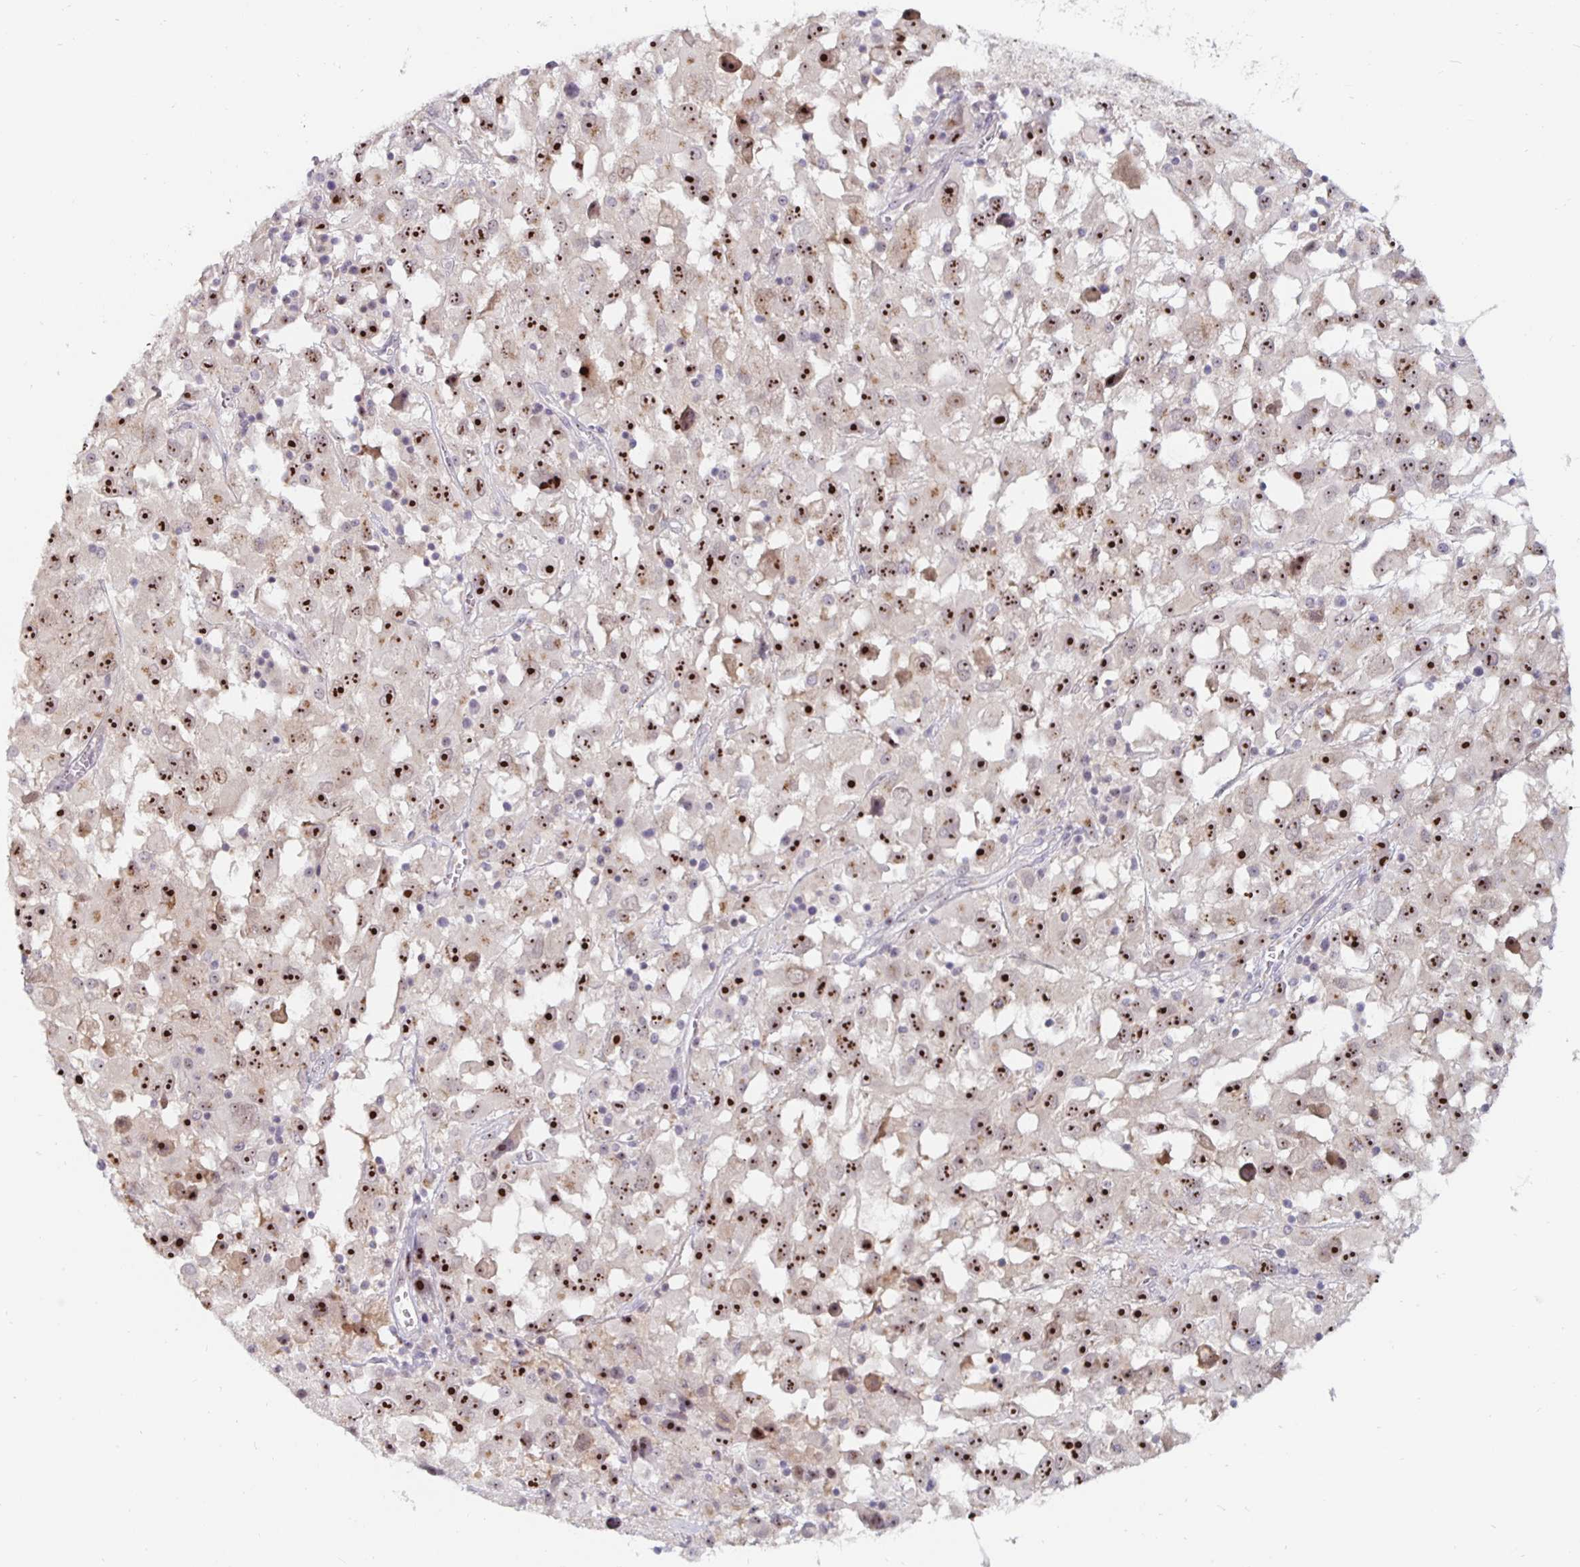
{"staining": {"intensity": "strong", "quantity": ">75%", "location": "nuclear"}, "tissue": "melanoma", "cell_type": "Tumor cells", "image_type": "cancer", "snomed": [{"axis": "morphology", "description": "Malignant melanoma, Metastatic site"}, {"axis": "topography", "description": "Soft tissue"}], "caption": "Immunohistochemistry (IHC) of human malignant melanoma (metastatic site) displays high levels of strong nuclear staining in approximately >75% of tumor cells.", "gene": "NUP85", "patient": {"sex": "male", "age": 50}}